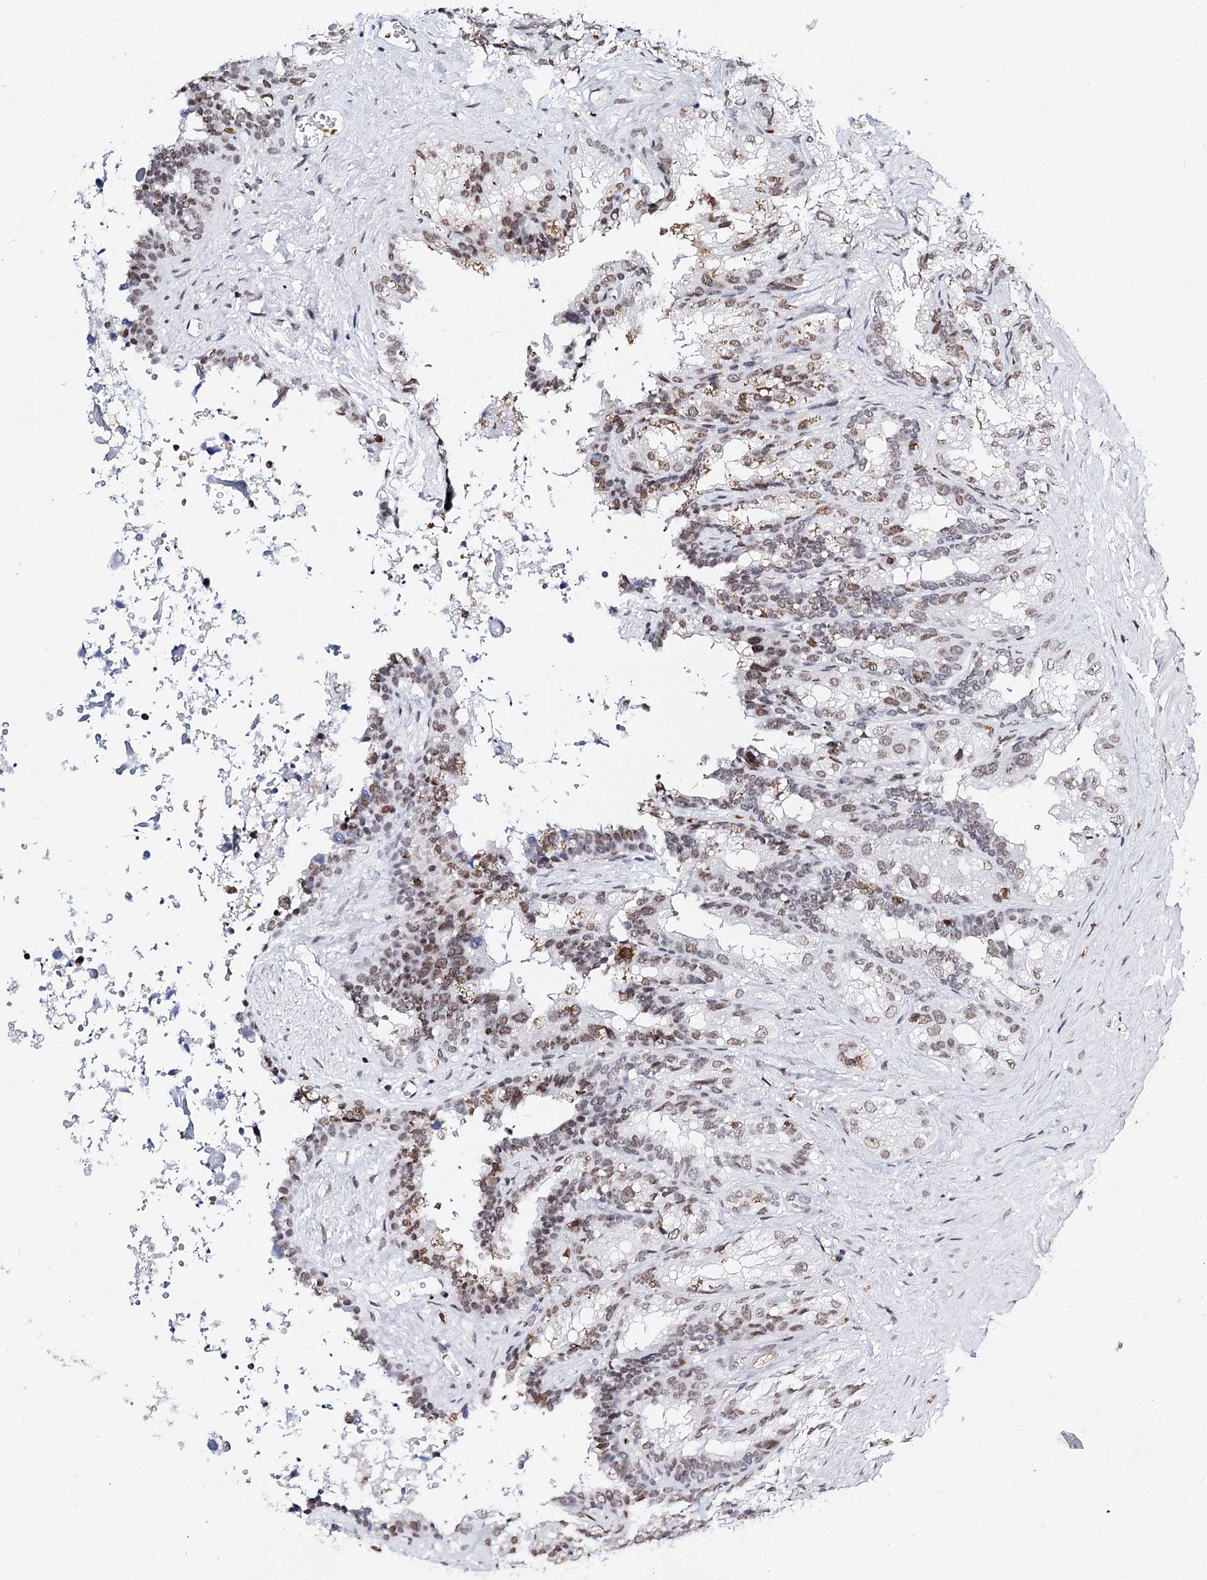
{"staining": {"intensity": "moderate", "quantity": ">75%", "location": "cytoplasmic/membranous,nuclear"}, "tissue": "seminal vesicle", "cell_type": "Glandular cells", "image_type": "normal", "snomed": [{"axis": "morphology", "description": "Normal tissue, NOS"}, {"axis": "topography", "description": "Seminal veicle"}], "caption": "Immunohistochemistry photomicrograph of normal human seminal vesicle stained for a protein (brown), which demonstrates medium levels of moderate cytoplasmic/membranous,nuclear positivity in about >75% of glandular cells.", "gene": "BARD1", "patient": {"sex": "male", "age": 60}}